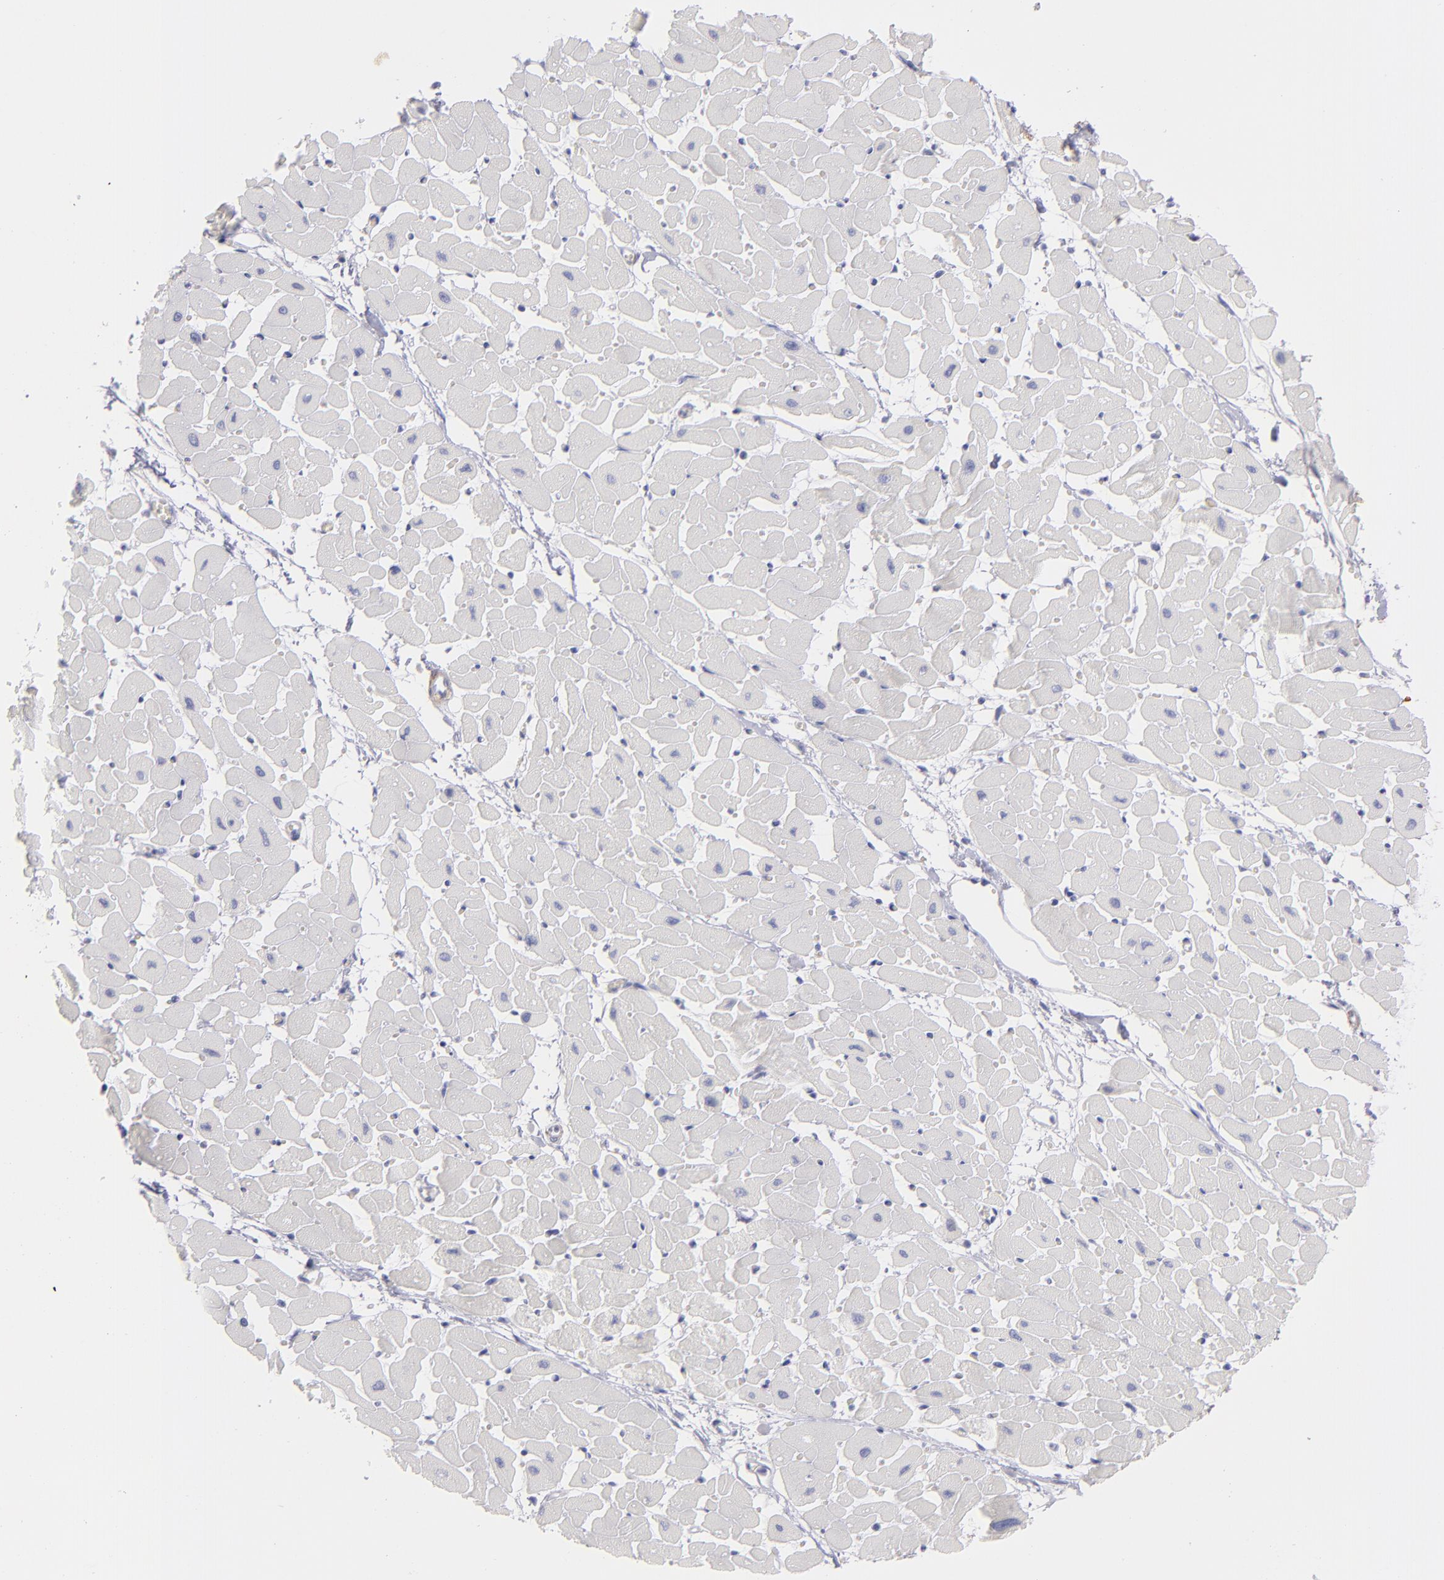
{"staining": {"intensity": "negative", "quantity": "none", "location": "none"}, "tissue": "heart muscle", "cell_type": "Cardiomyocytes", "image_type": "normal", "snomed": [{"axis": "morphology", "description": "Normal tissue, NOS"}, {"axis": "topography", "description": "Heart"}], "caption": "The histopathology image reveals no significant staining in cardiomyocytes of heart muscle.", "gene": "MYH11", "patient": {"sex": "female", "age": 19}}